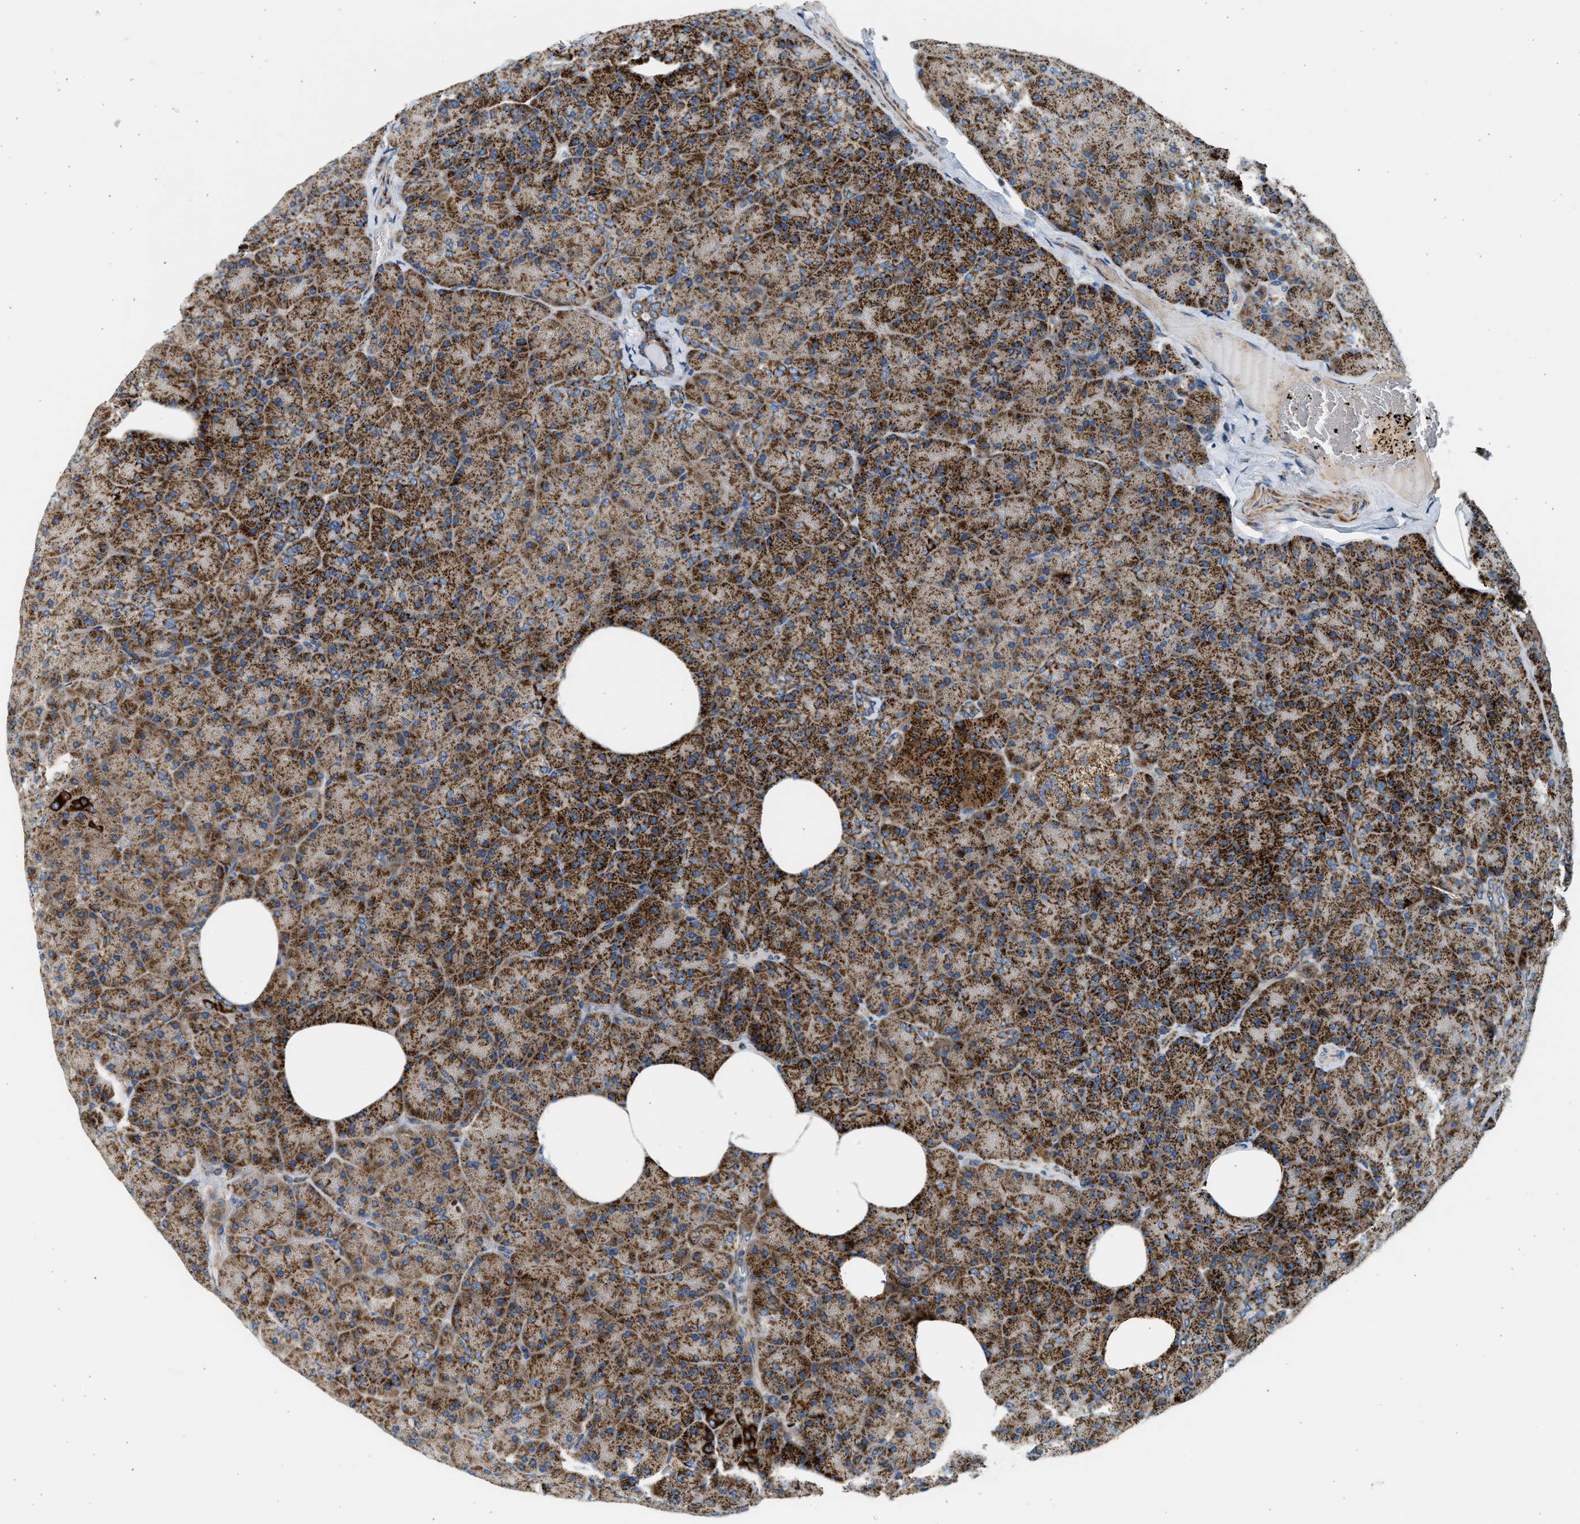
{"staining": {"intensity": "strong", "quantity": ">75%", "location": "cytoplasmic/membranous"}, "tissue": "pancreas", "cell_type": "Exocrine glandular cells", "image_type": "normal", "snomed": [{"axis": "morphology", "description": "Normal tissue, NOS"}, {"axis": "topography", "description": "Pancreas"}], "caption": "A photomicrograph showing strong cytoplasmic/membranous expression in approximately >75% of exocrine glandular cells in normal pancreas, as visualized by brown immunohistochemical staining.", "gene": "KCNMB3", "patient": {"sex": "female", "age": 35}}